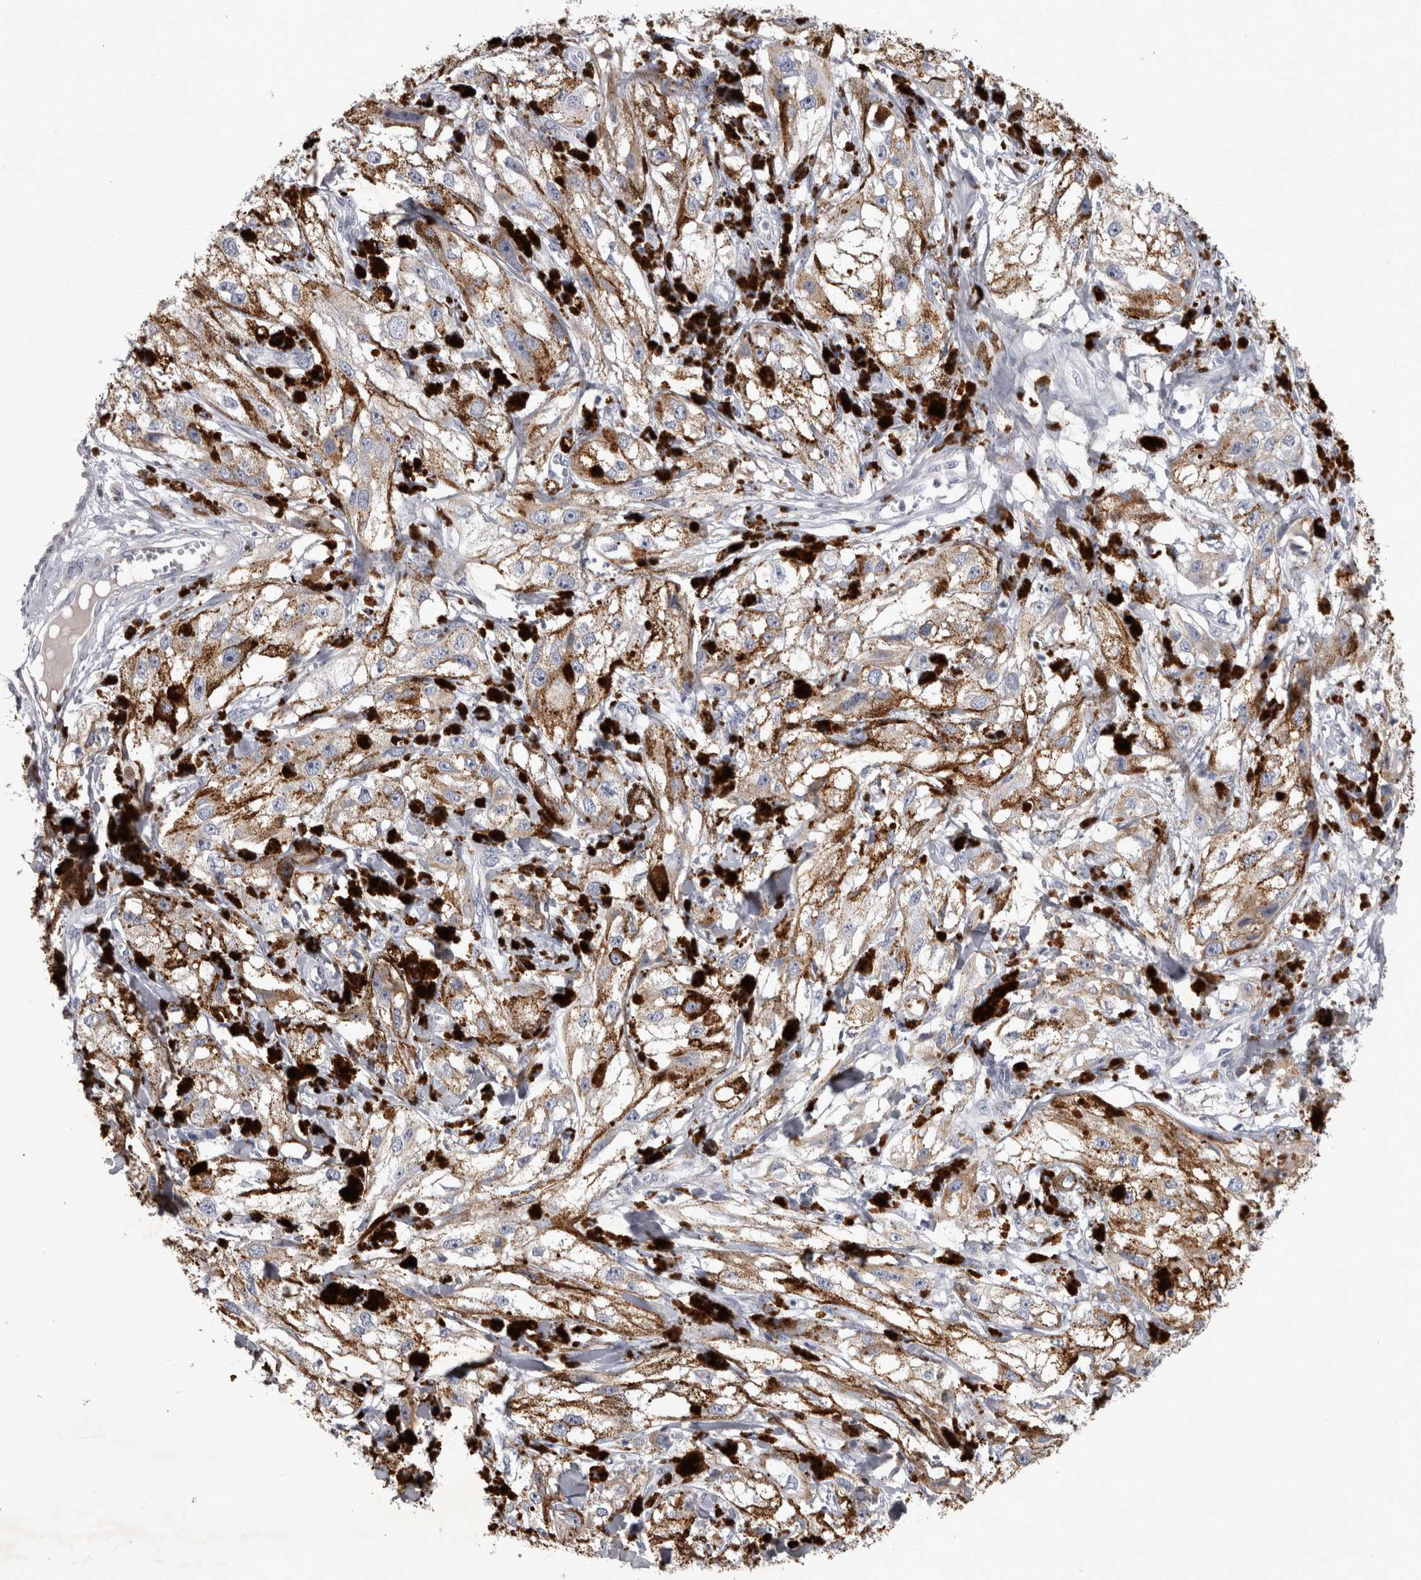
{"staining": {"intensity": "negative", "quantity": "none", "location": "none"}, "tissue": "melanoma", "cell_type": "Tumor cells", "image_type": "cancer", "snomed": [{"axis": "morphology", "description": "Malignant melanoma, NOS"}, {"axis": "topography", "description": "Skin"}], "caption": "Immunohistochemistry (IHC) of melanoma reveals no staining in tumor cells.", "gene": "DBT", "patient": {"sex": "male", "age": 88}}